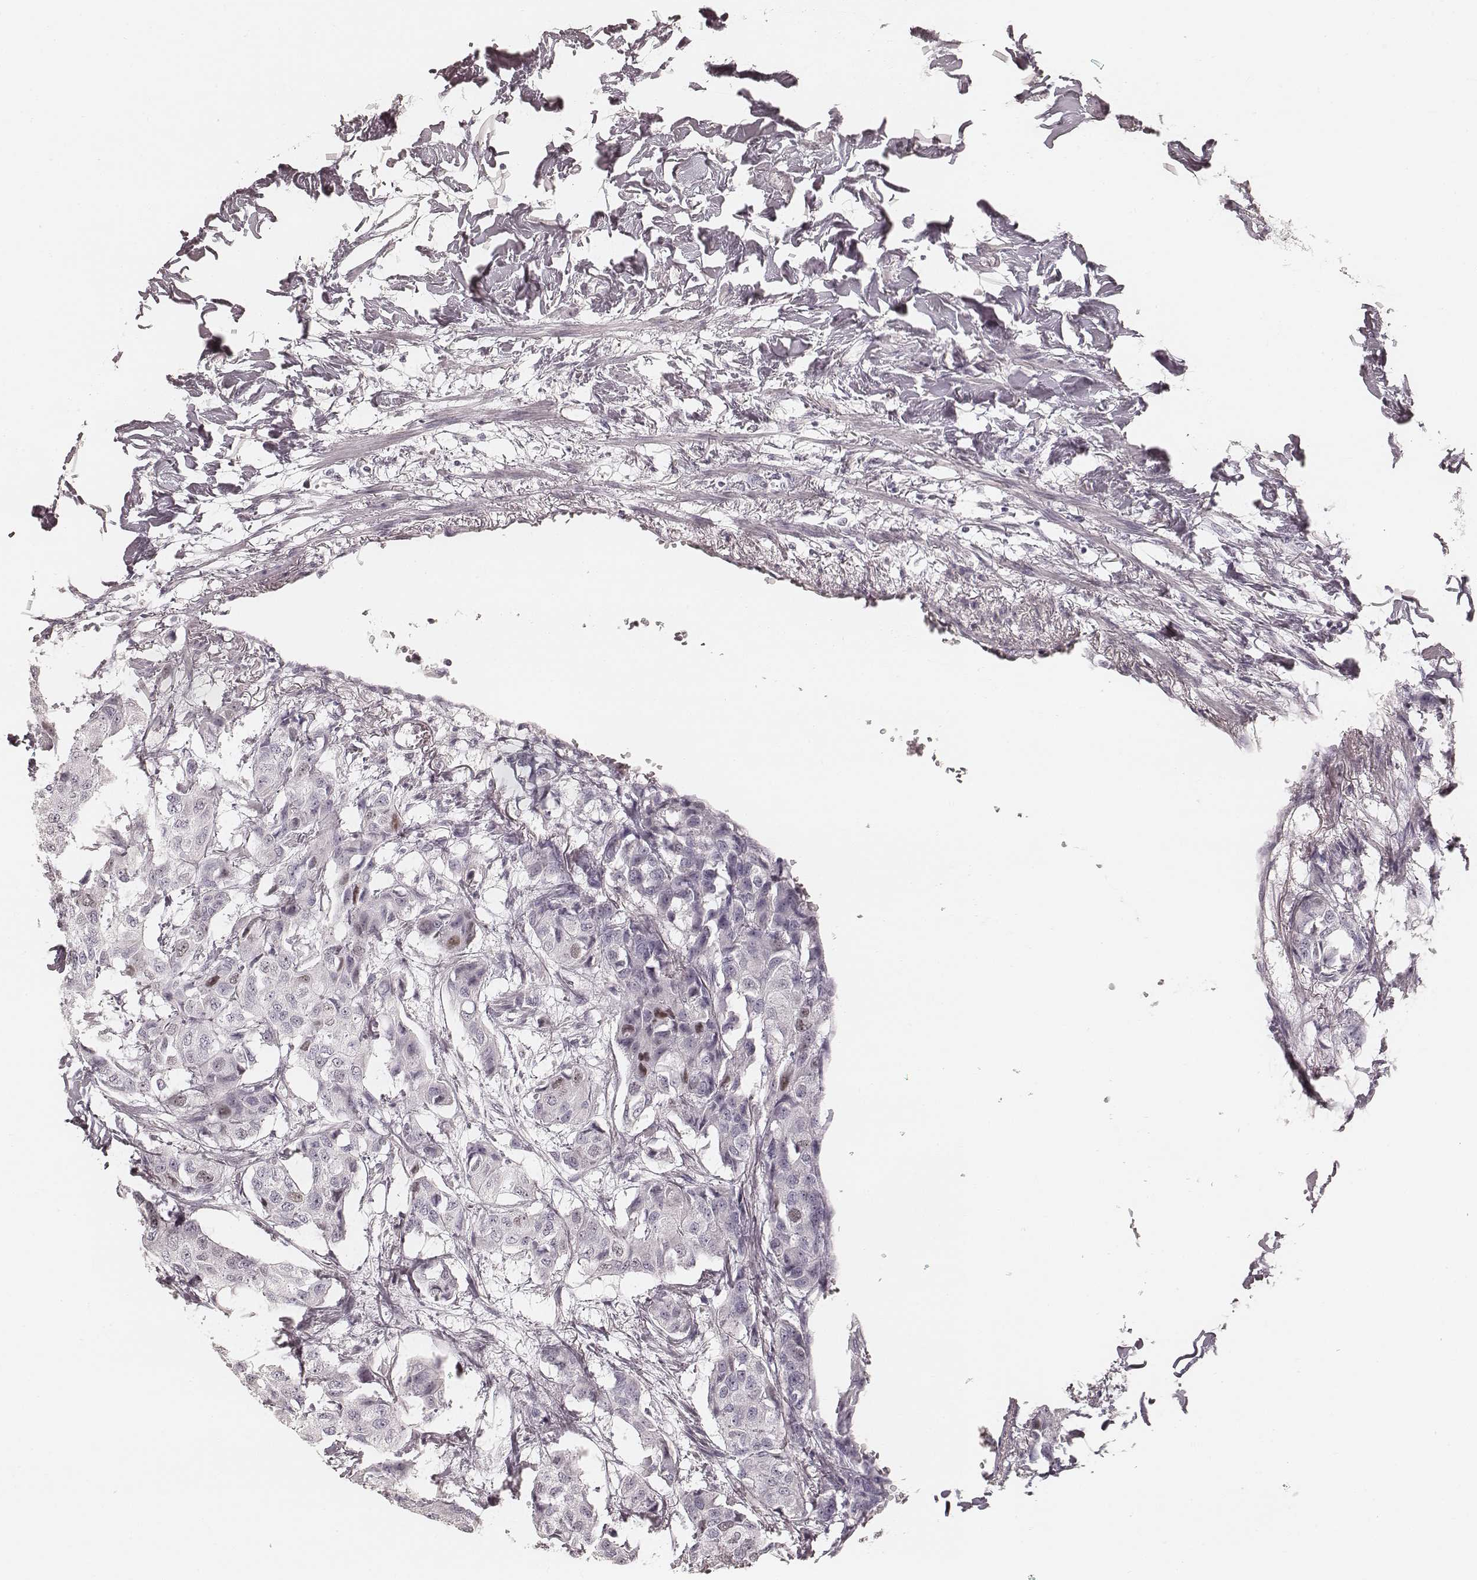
{"staining": {"intensity": "negative", "quantity": "none", "location": "none"}, "tissue": "breast cancer", "cell_type": "Tumor cells", "image_type": "cancer", "snomed": [{"axis": "morphology", "description": "Duct carcinoma"}, {"axis": "topography", "description": "Breast"}], "caption": "The micrograph demonstrates no staining of tumor cells in breast intraductal carcinoma.", "gene": "TEX37", "patient": {"sex": "female", "age": 80}}